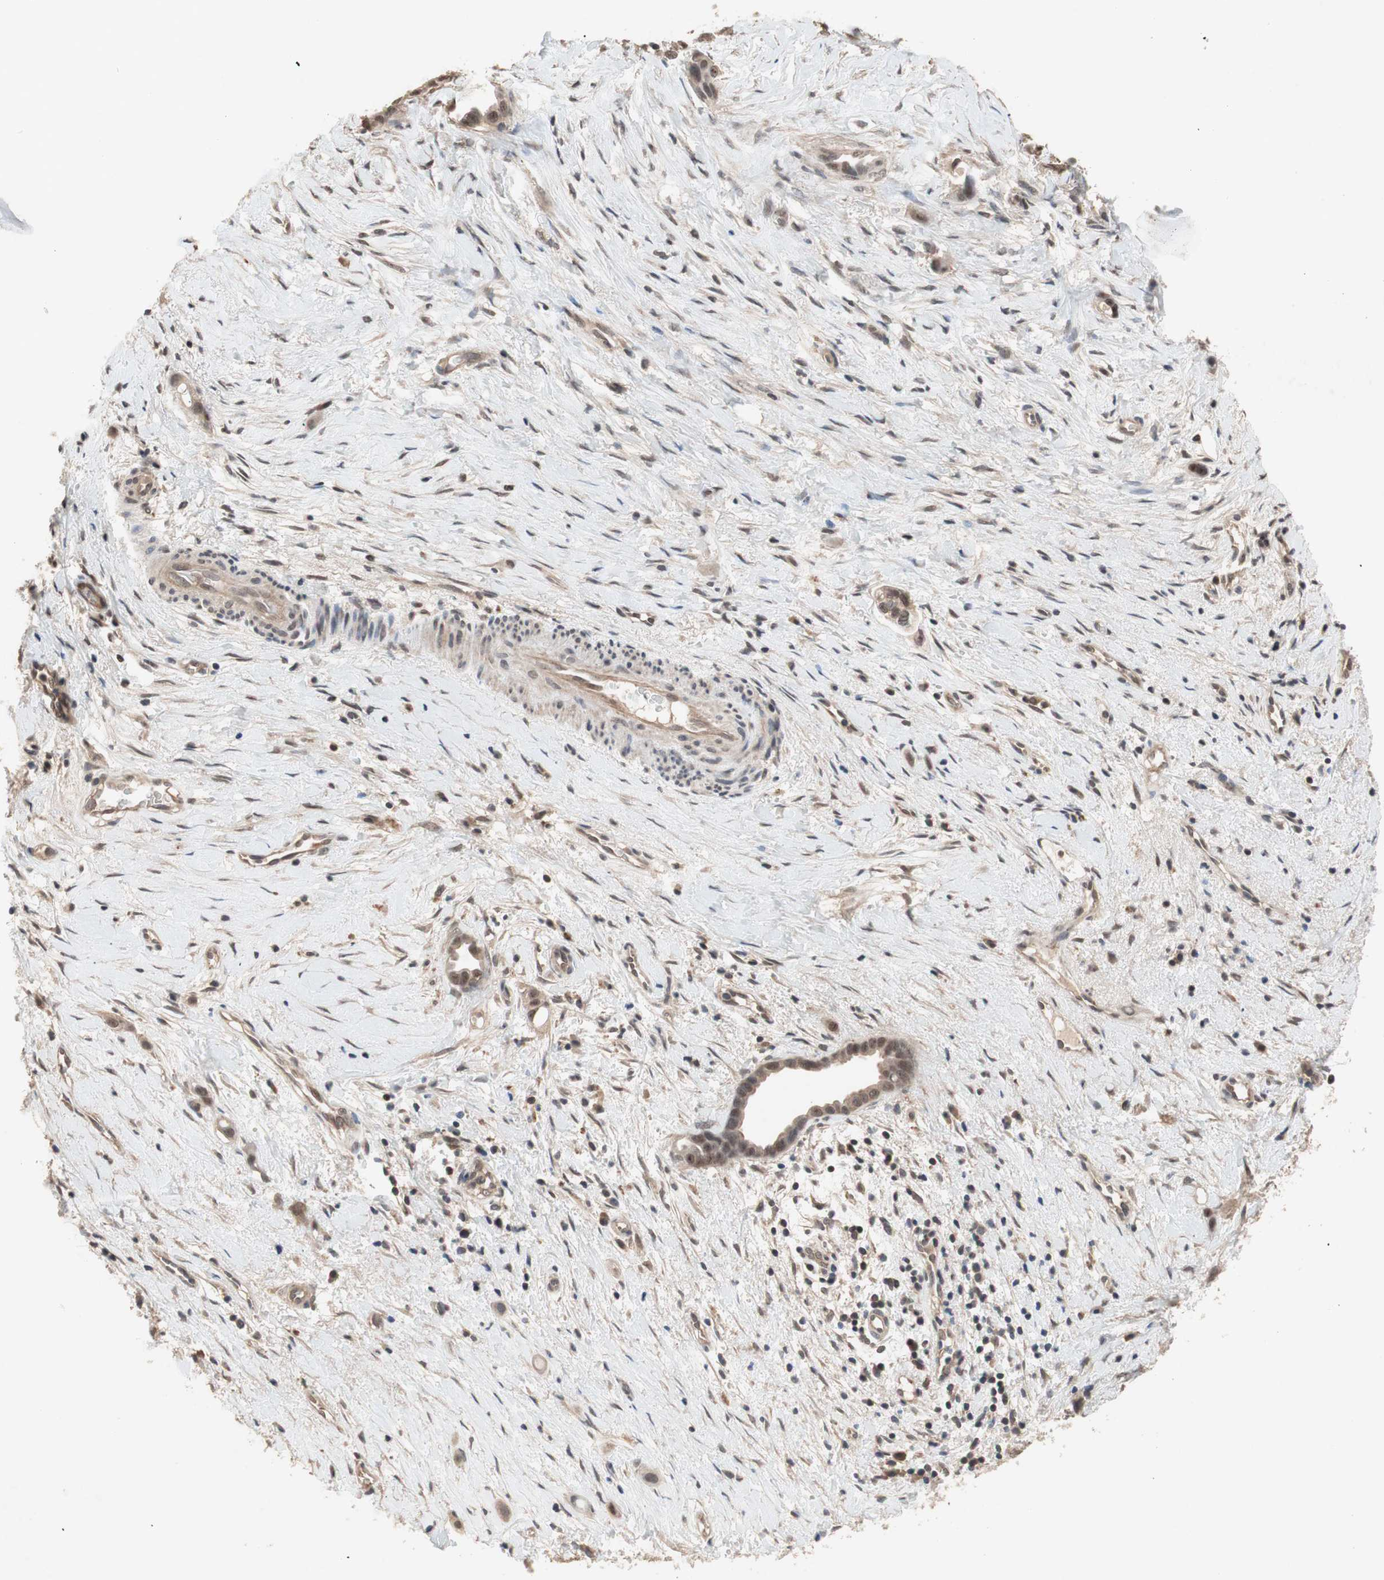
{"staining": {"intensity": "moderate", "quantity": ">75%", "location": "cytoplasmic/membranous,nuclear"}, "tissue": "liver cancer", "cell_type": "Tumor cells", "image_type": "cancer", "snomed": [{"axis": "morphology", "description": "Cholangiocarcinoma"}, {"axis": "topography", "description": "Liver"}], "caption": "IHC histopathology image of neoplastic tissue: liver cholangiocarcinoma stained using IHC displays medium levels of moderate protein expression localized specifically in the cytoplasmic/membranous and nuclear of tumor cells, appearing as a cytoplasmic/membranous and nuclear brown color.", "gene": "GART", "patient": {"sex": "female", "age": 65}}